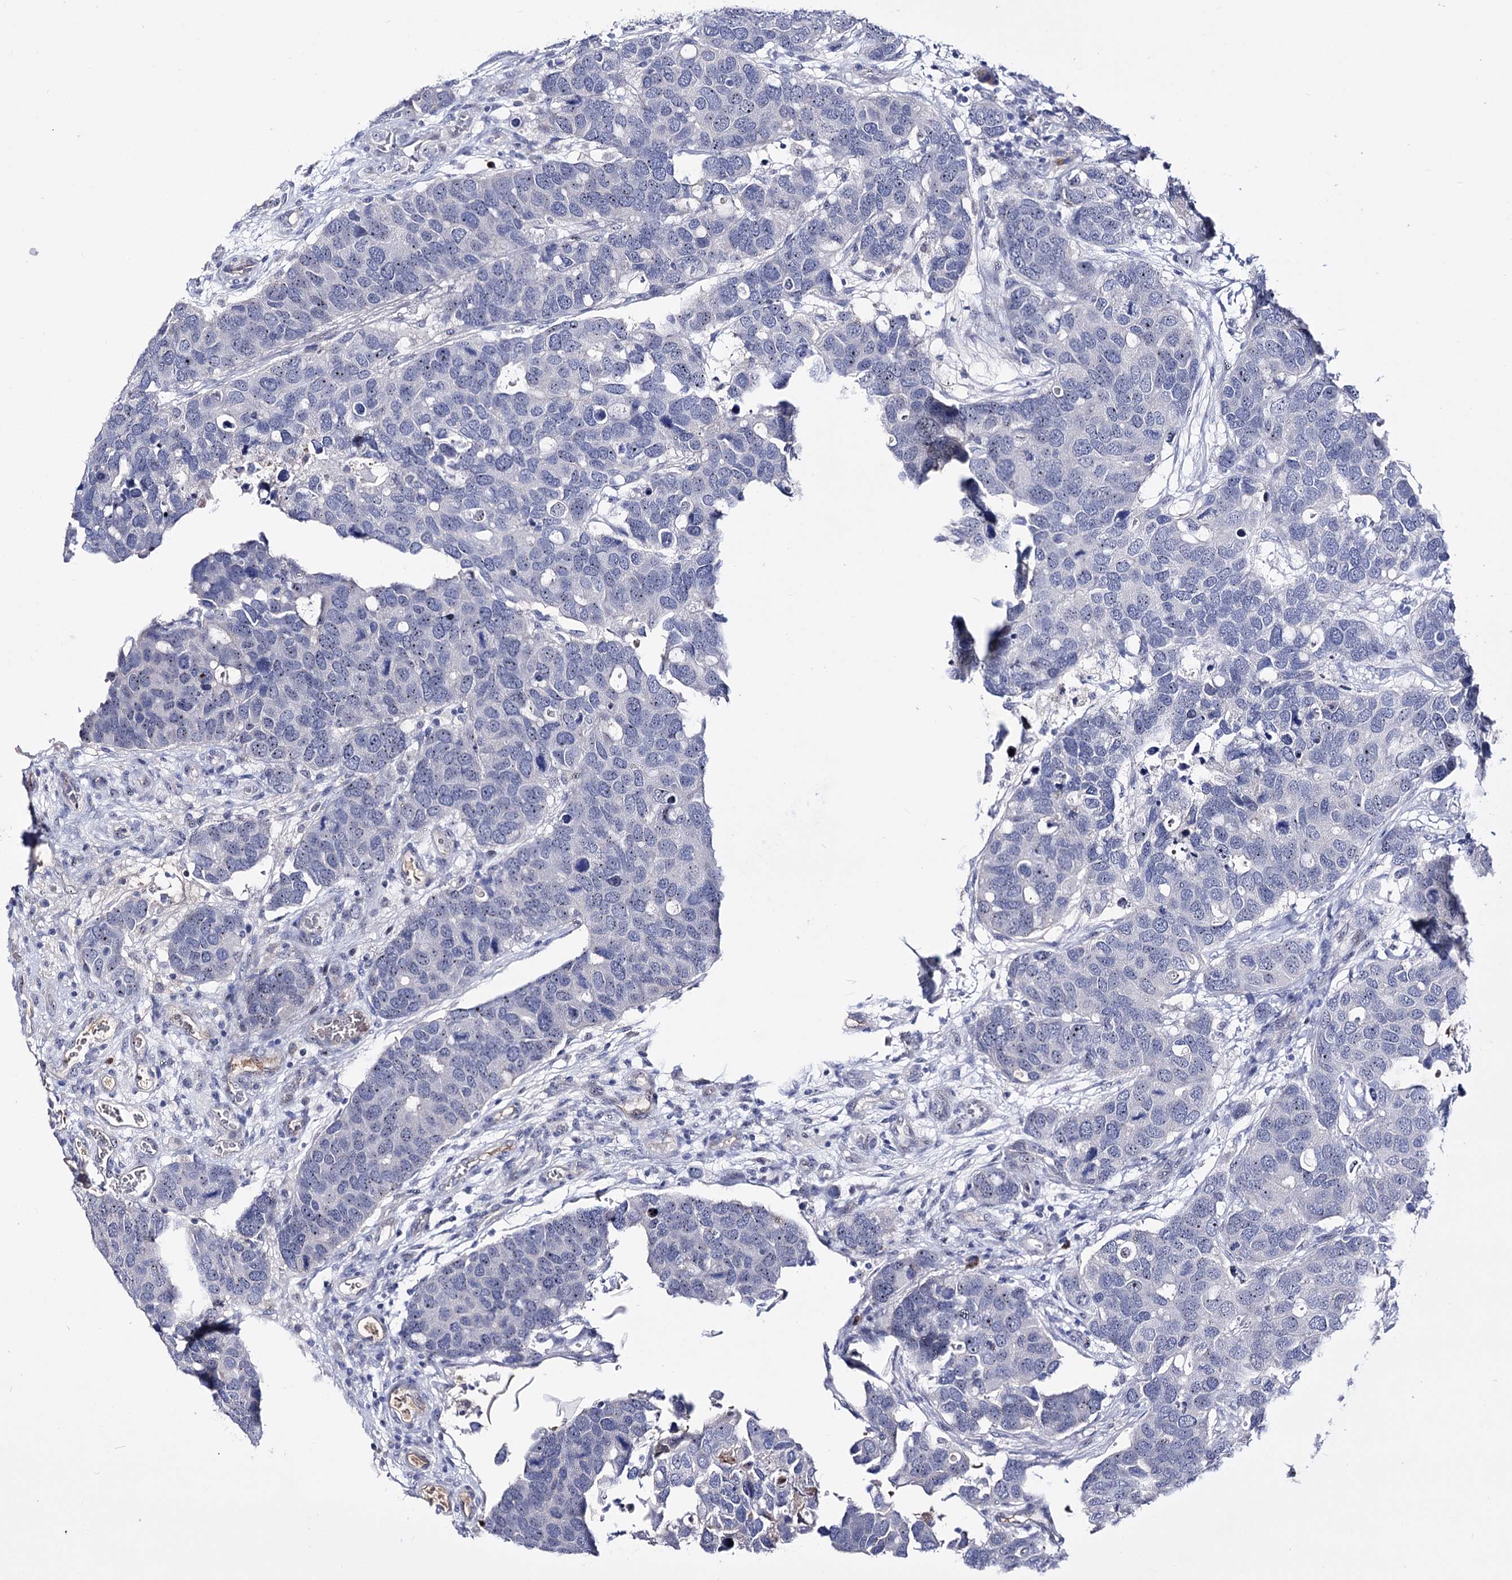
{"staining": {"intensity": "weak", "quantity": "<25%", "location": "nuclear"}, "tissue": "breast cancer", "cell_type": "Tumor cells", "image_type": "cancer", "snomed": [{"axis": "morphology", "description": "Duct carcinoma"}, {"axis": "topography", "description": "Breast"}], "caption": "The photomicrograph shows no significant expression in tumor cells of breast cancer (intraductal carcinoma).", "gene": "PCGF5", "patient": {"sex": "female", "age": 83}}